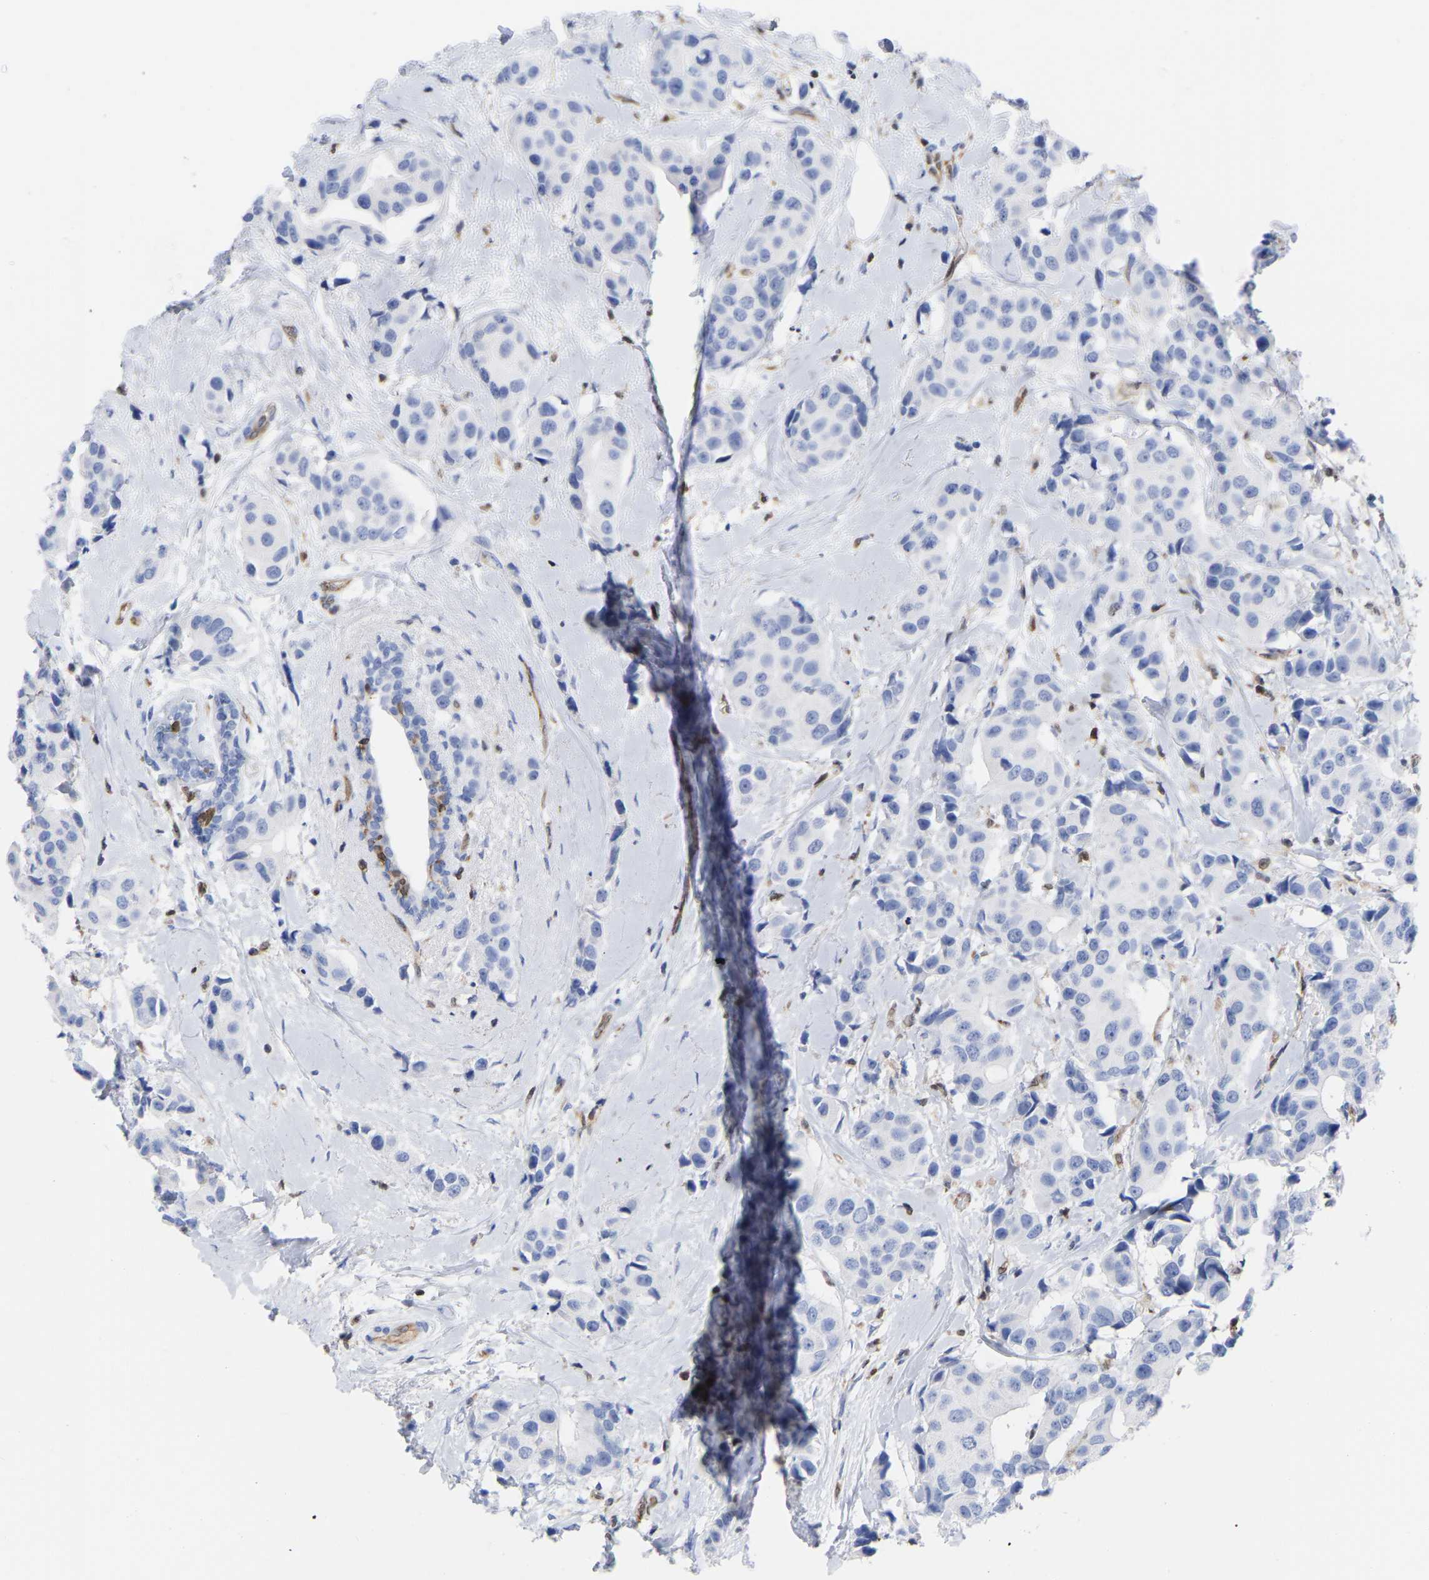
{"staining": {"intensity": "negative", "quantity": "none", "location": "none"}, "tissue": "breast cancer", "cell_type": "Tumor cells", "image_type": "cancer", "snomed": [{"axis": "morphology", "description": "Normal tissue, NOS"}, {"axis": "morphology", "description": "Duct carcinoma"}, {"axis": "topography", "description": "Breast"}], "caption": "This photomicrograph is of breast cancer (intraductal carcinoma) stained with immunohistochemistry (IHC) to label a protein in brown with the nuclei are counter-stained blue. There is no staining in tumor cells.", "gene": "GIMAP4", "patient": {"sex": "female", "age": 39}}